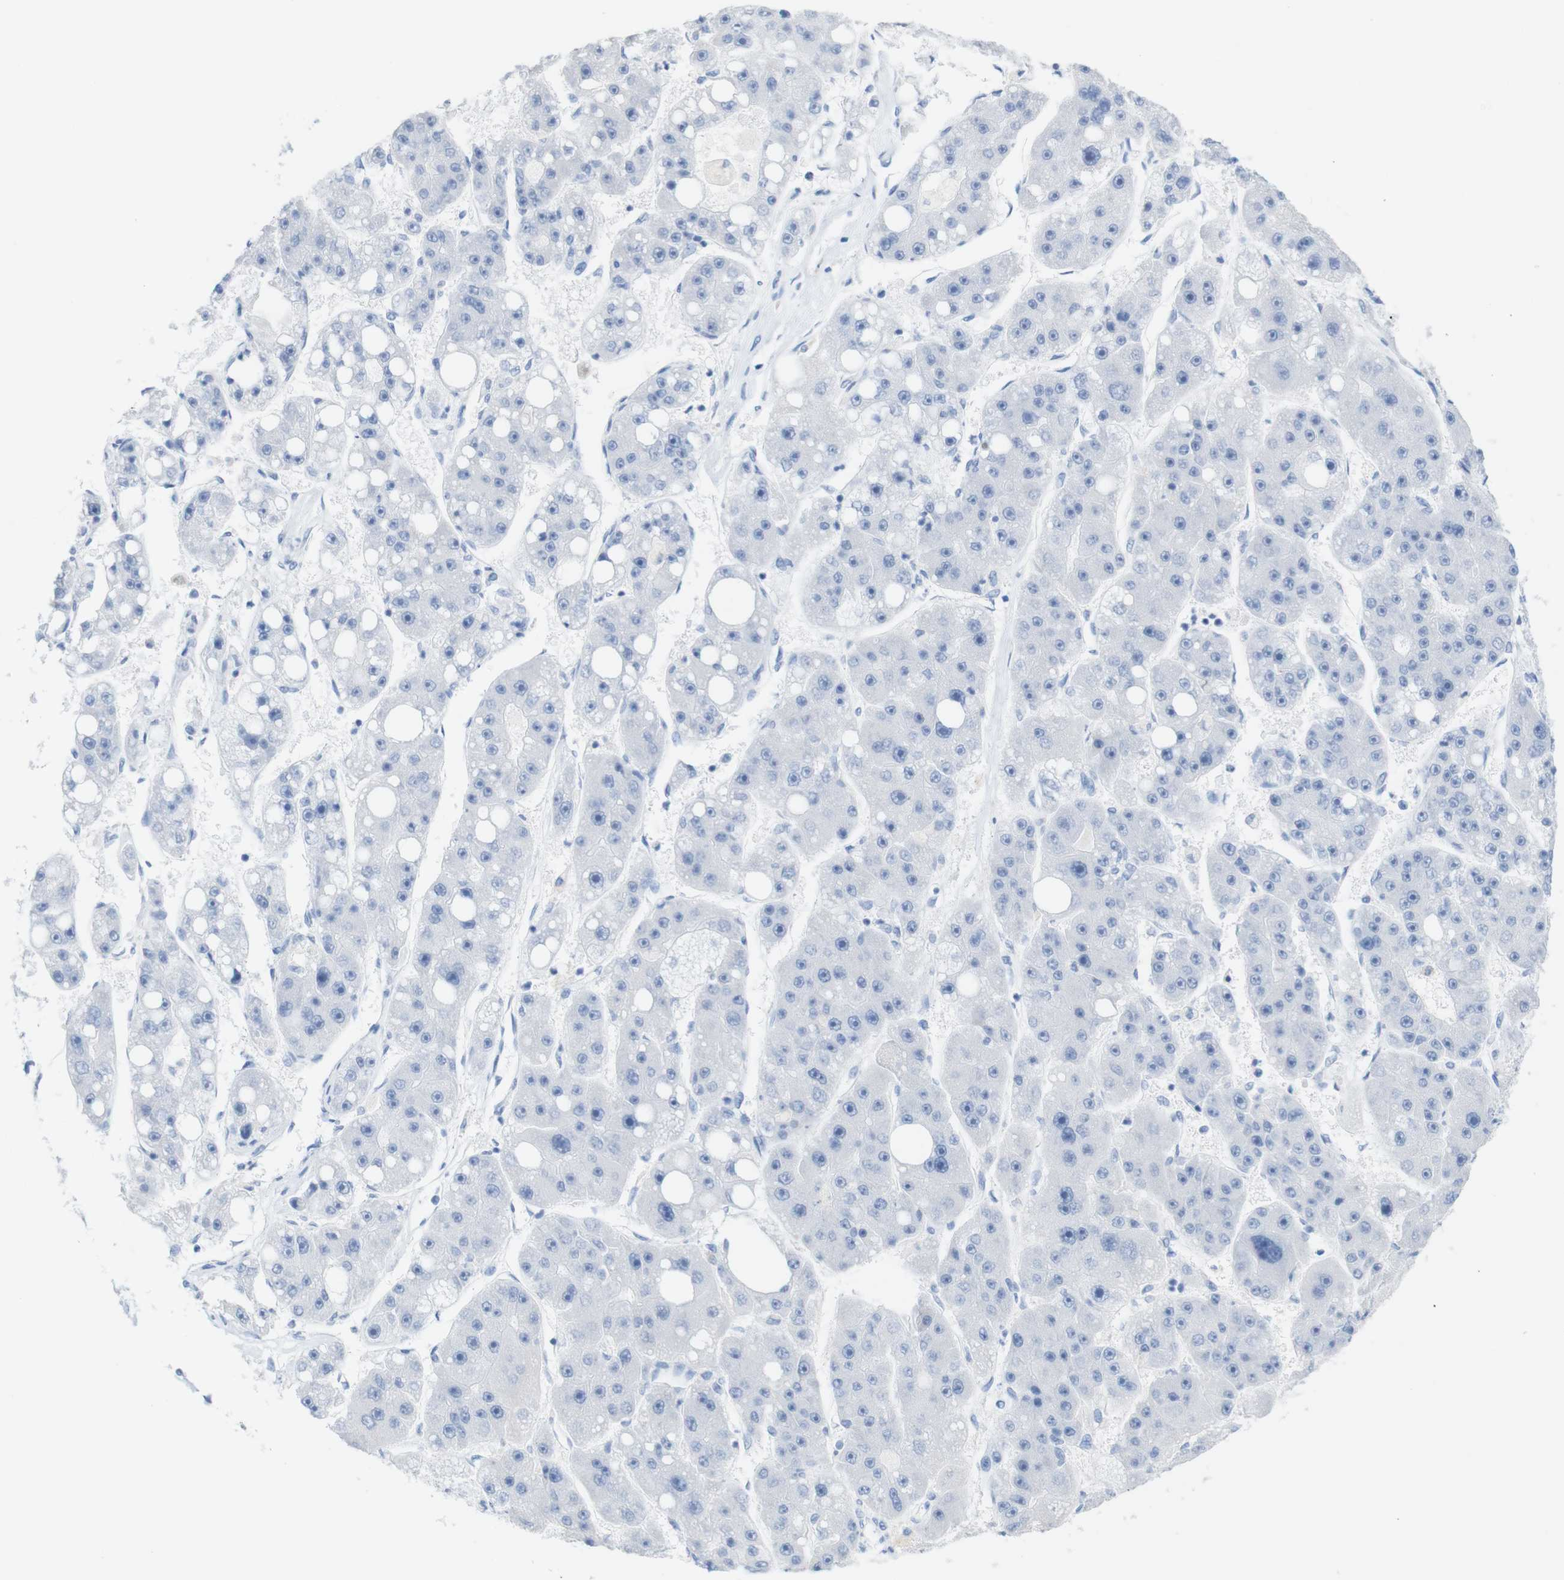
{"staining": {"intensity": "negative", "quantity": "none", "location": "none"}, "tissue": "liver cancer", "cell_type": "Tumor cells", "image_type": "cancer", "snomed": [{"axis": "morphology", "description": "Carcinoma, Hepatocellular, NOS"}, {"axis": "topography", "description": "Liver"}], "caption": "IHC of hepatocellular carcinoma (liver) reveals no expression in tumor cells. (Brightfield microscopy of DAB (3,3'-diaminobenzidine) IHC at high magnification).", "gene": "LAG3", "patient": {"sex": "female", "age": 61}}